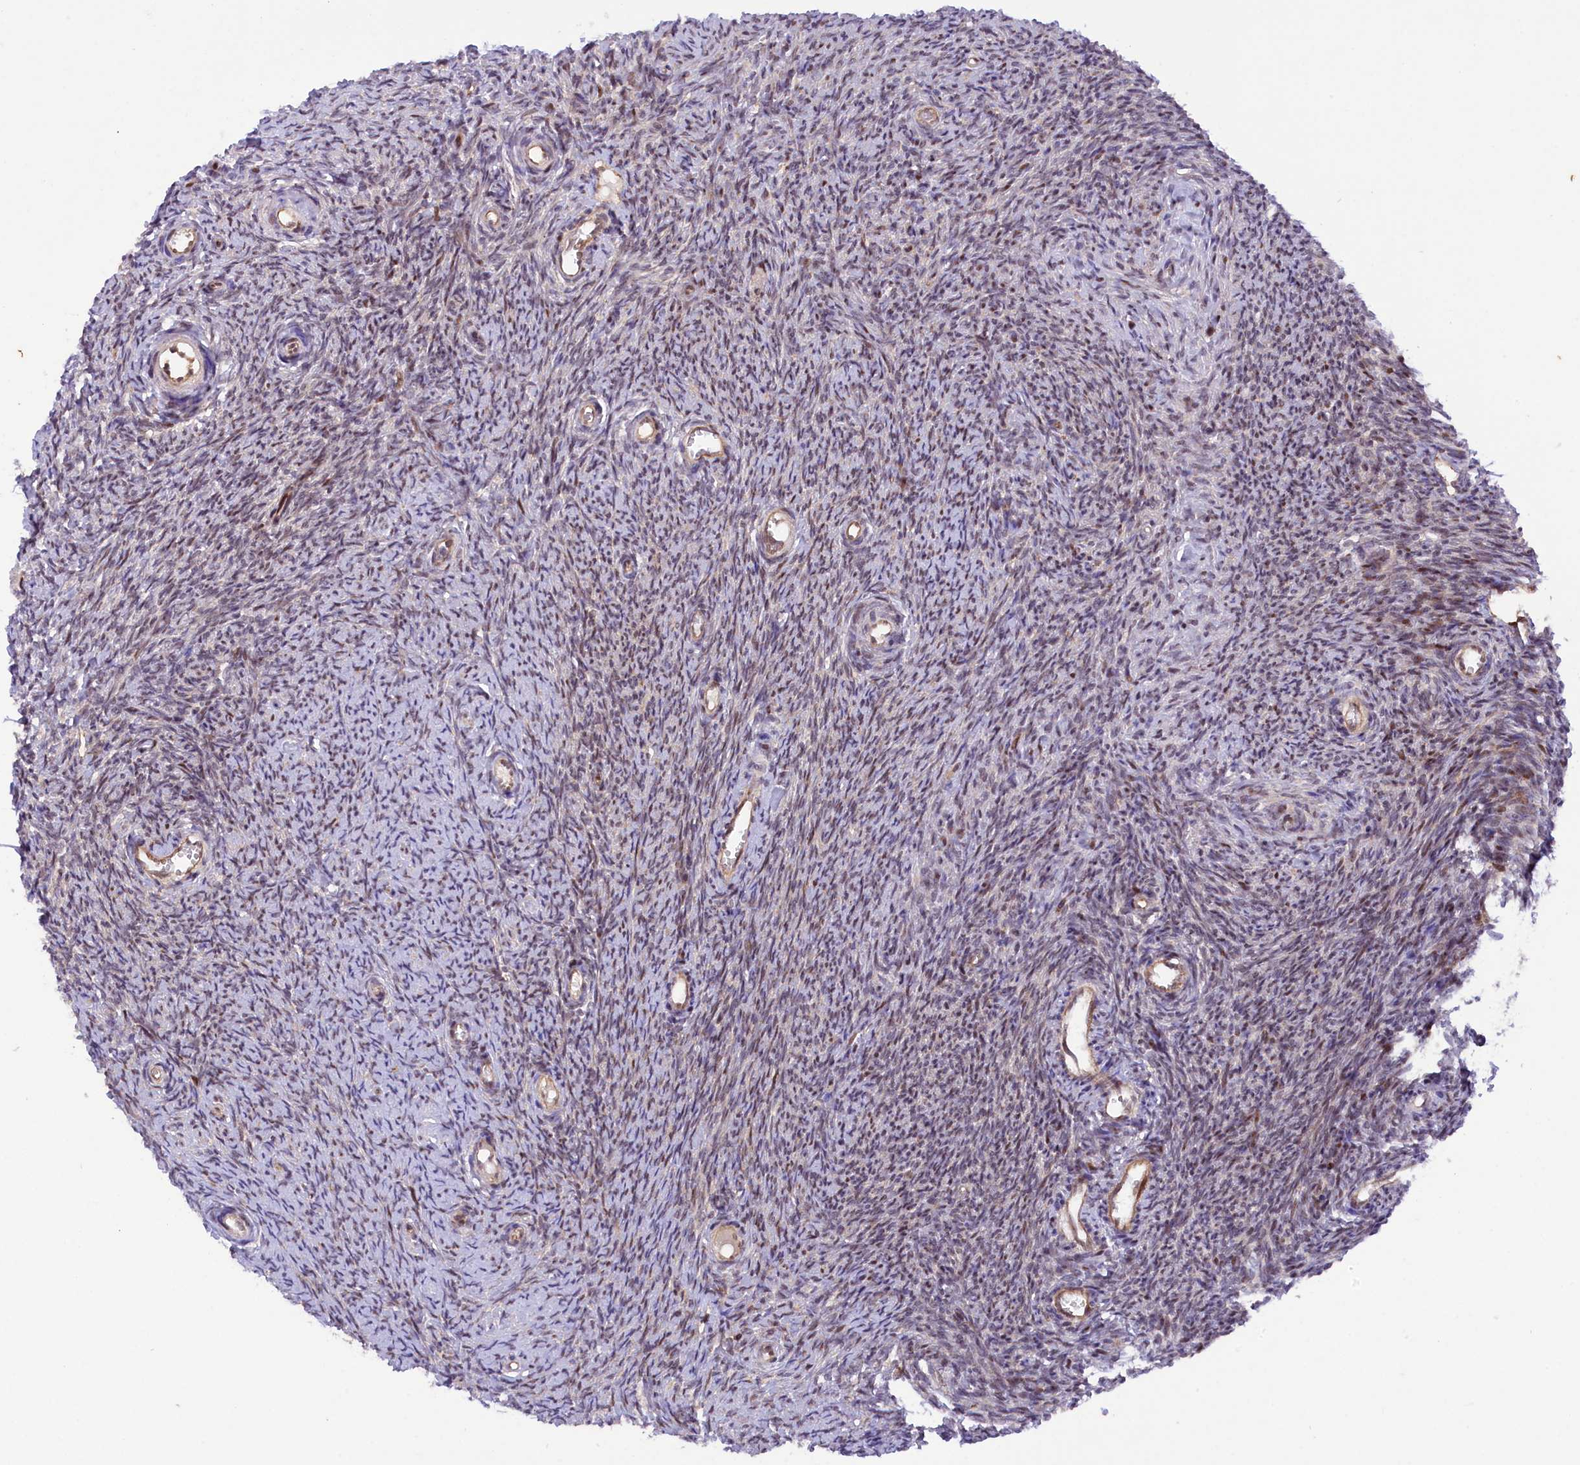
{"staining": {"intensity": "strong", "quantity": ">75%", "location": "cytoplasmic/membranous"}, "tissue": "ovary", "cell_type": "Follicle cells", "image_type": "normal", "snomed": [{"axis": "morphology", "description": "Normal tissue, NOS"}, {"axis": "topography", "description": "Ovary"}], "caption": "IHC image of benign ovary: ovary stained using IHC demonstrates high levels of strong protein expression localized specifically in the cytoplasmic/membranous of follicle cells, appearing as a cytoplasmic/membranous brown color.", "gene": "SAMD4A", "patient": {"sex": "female", "age": 44}}